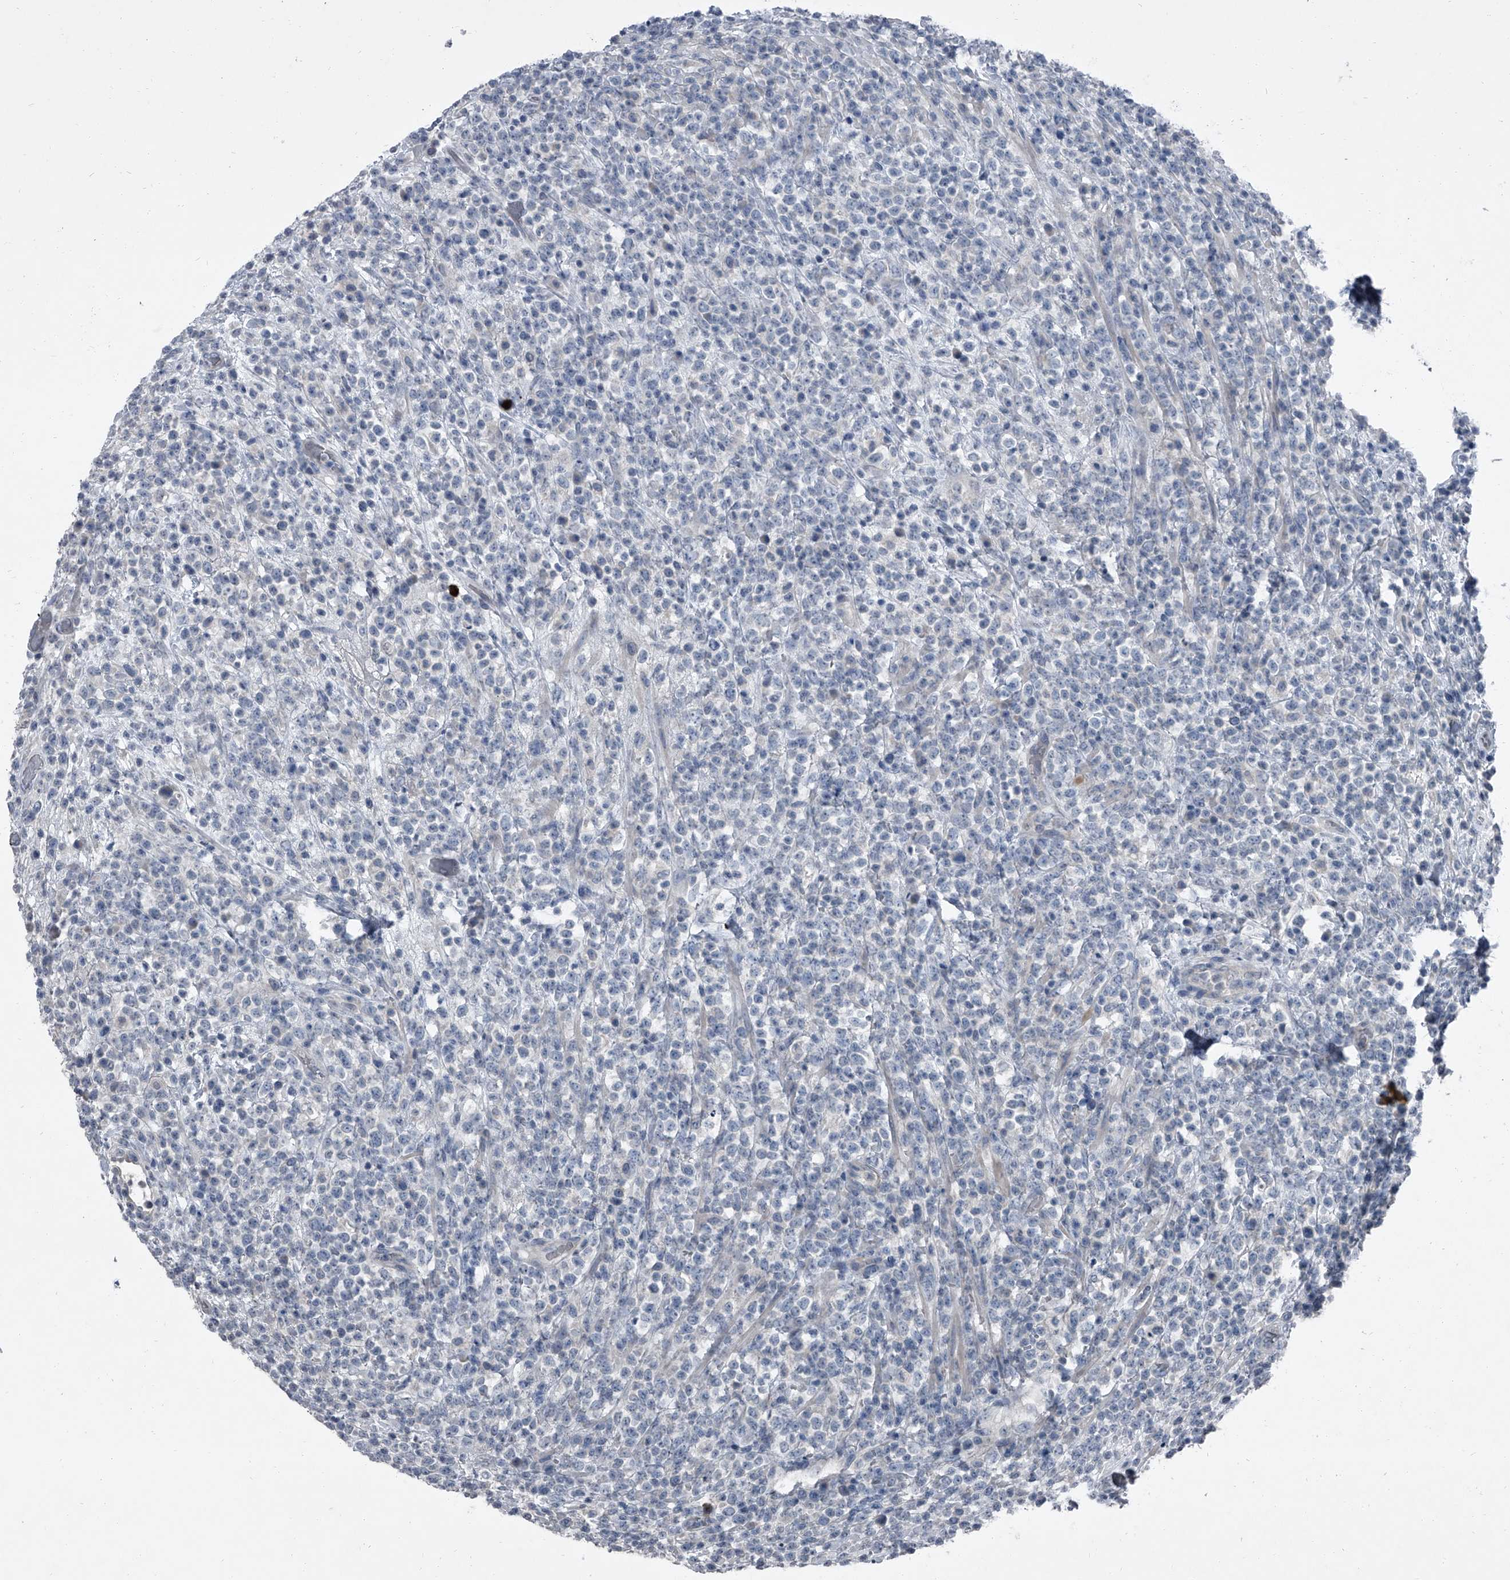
{"staining": {"intensity": "negative", "quantity": "none", "location": "none"}, "tissue": "lymphoma", "cell_type": "Tumor cells", "image_type": "cancer", "snomed": [{"axis": "morphology", "description": "Malignant lymphoma, non-Hodgkin's type, High grade"}, {"axis": "topography", "description": "Colon"}], "caption": "This is an immunohistochemistry image of lymphoma. There is no positivity in tumor cells.", "gene": "HEPHL1", "patient": {"sex": "female", "age": 53}}